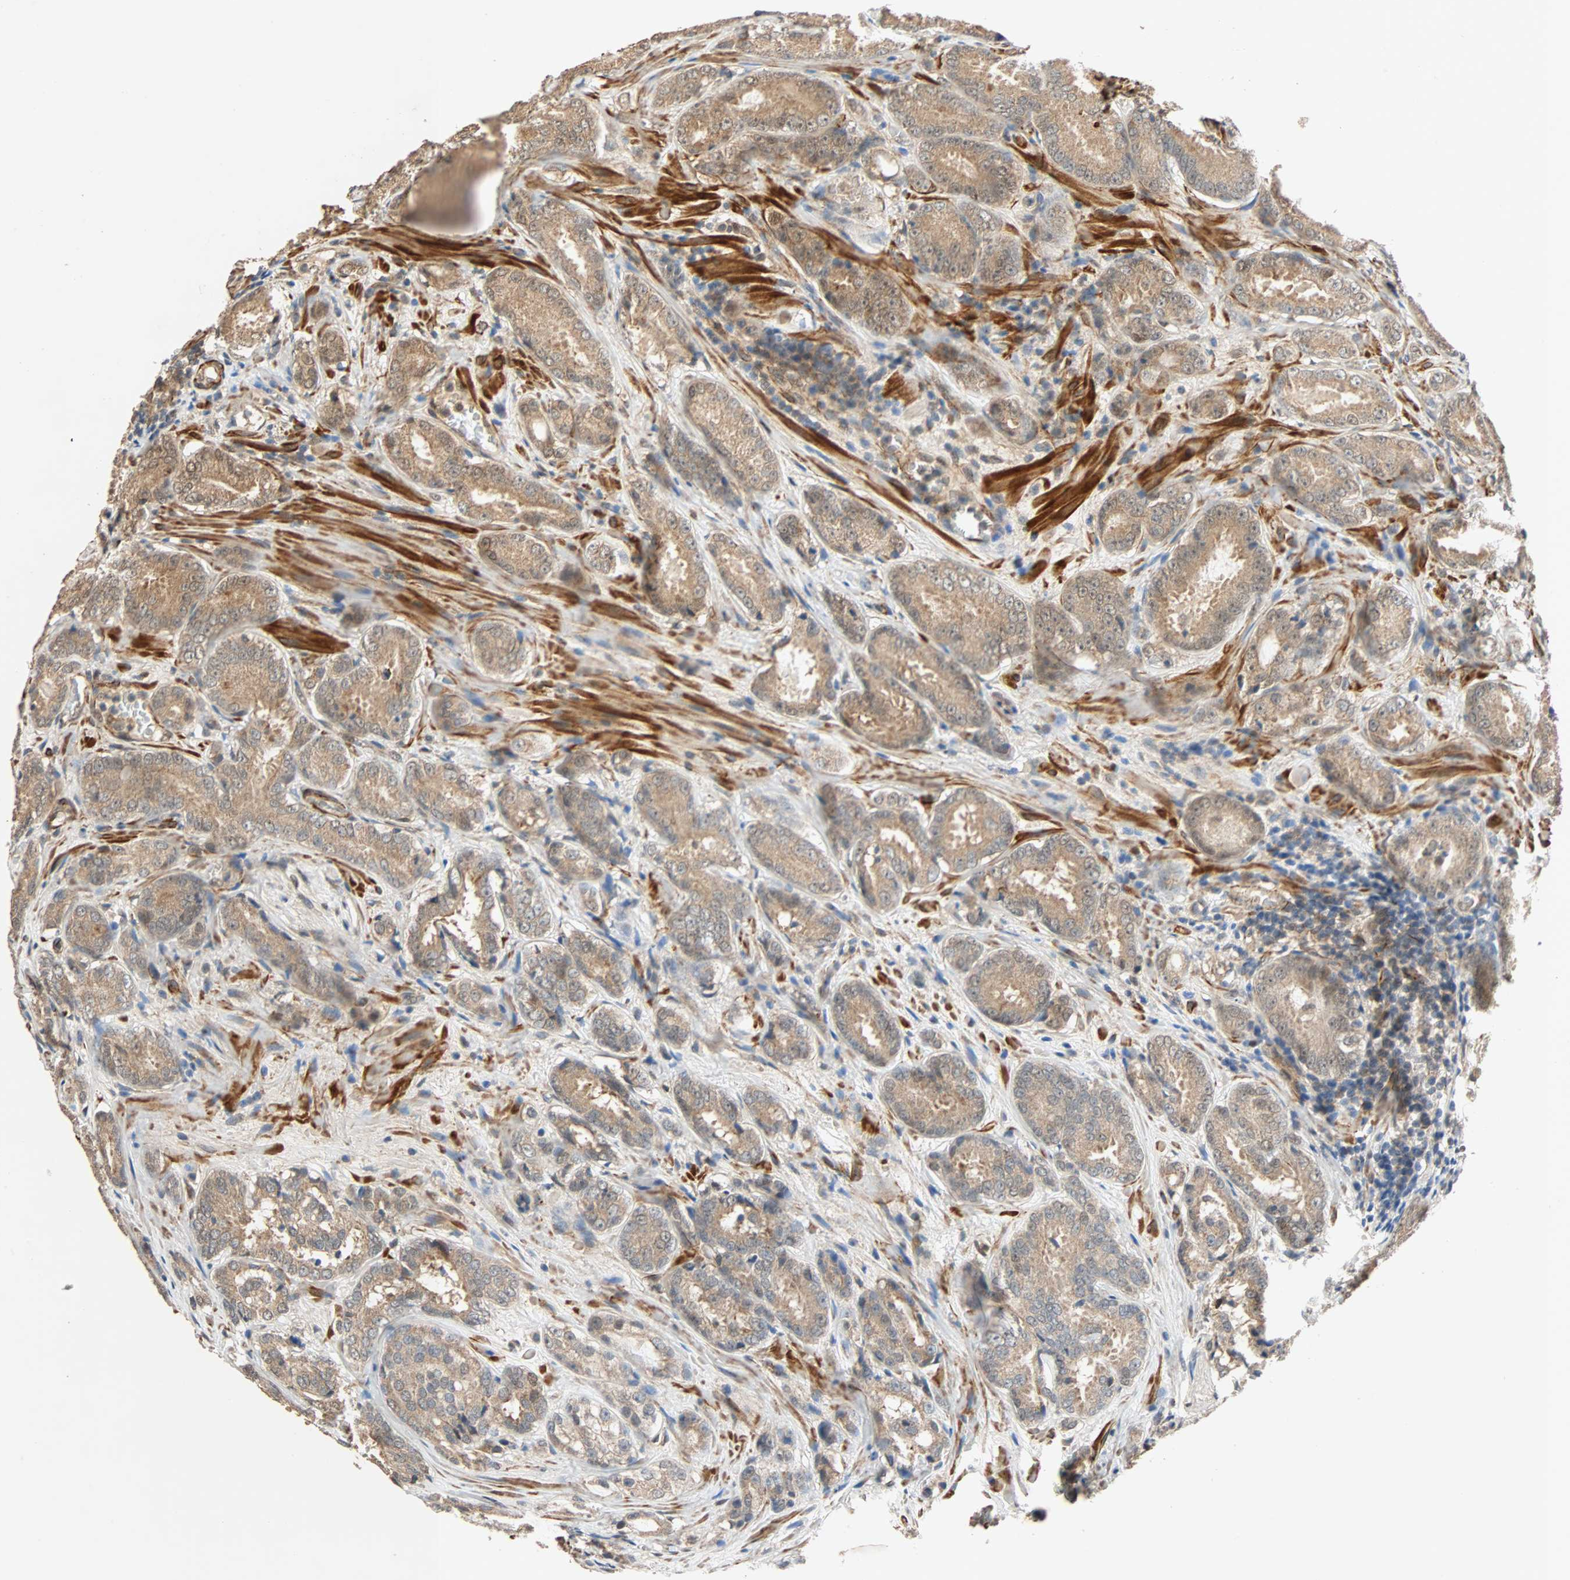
{"staining": {"intensity": "moderate", "quantity": "25%-75%", "location": "cytoplasmic/membranous"}, "tissue": "prostate cancer", "cell_type": "Tumor cells", "image_type": "cancer", "snomed": [{"axis": "morphology", "description": "Adenocarcinoma, High grade"}, {"axis": "topography", "description": "Prostate"}], "caption": "A brown stain shows moderate cytoplasmic/membranous positivity of a protein in adenocarcinoma (high-grade) (prostate) tumor cells.", "gene": "QSER1", "patient": {"sex": "male", "age": 64}}